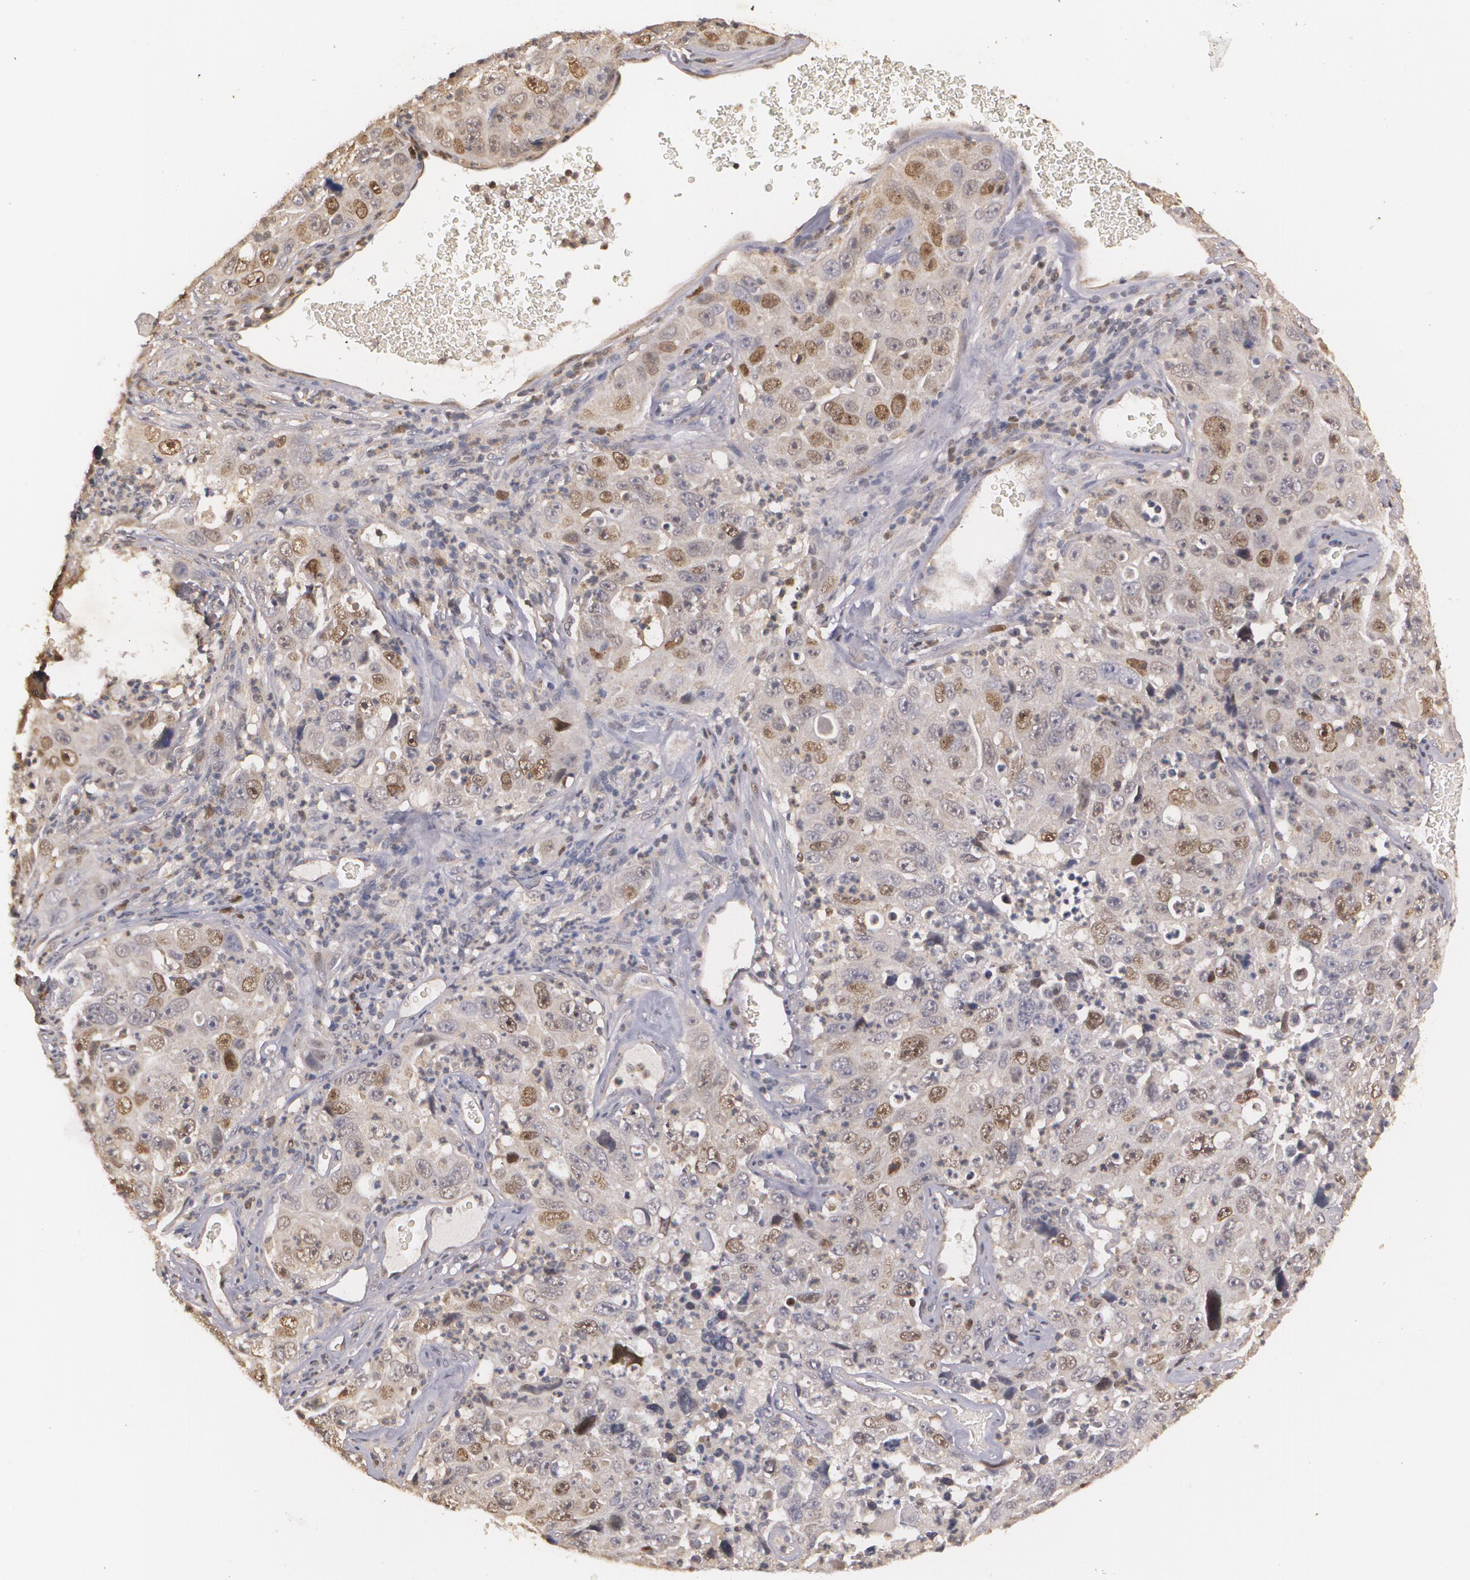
{"staining": {"intensity": "weak", "quantity": "25%-75%", "location": "cytoplasmic/membranous,nuclear"}, "tissue": "lung cancer", "cell_type": "Tumor cells", "image_type": "cancer", "snomed": [{"axis": "morphology", "description": "Squamous cell carcinoma, NOS"}, {"axis": "topography", "description": "Lung"}], "caption": "DAB (3,3'-diaminobenzidine) immunohistochemical staining of squamous cell carcinoma (lung) displays weak cytoplasmic/membranous and nuclear protein staining in about 25%-75% of tumor cells. The protein of interest is shown in brown color, while the nuclei are stained blue.", "gene": "BRCA1", "patient": {"sex": "male", "age": 64}}